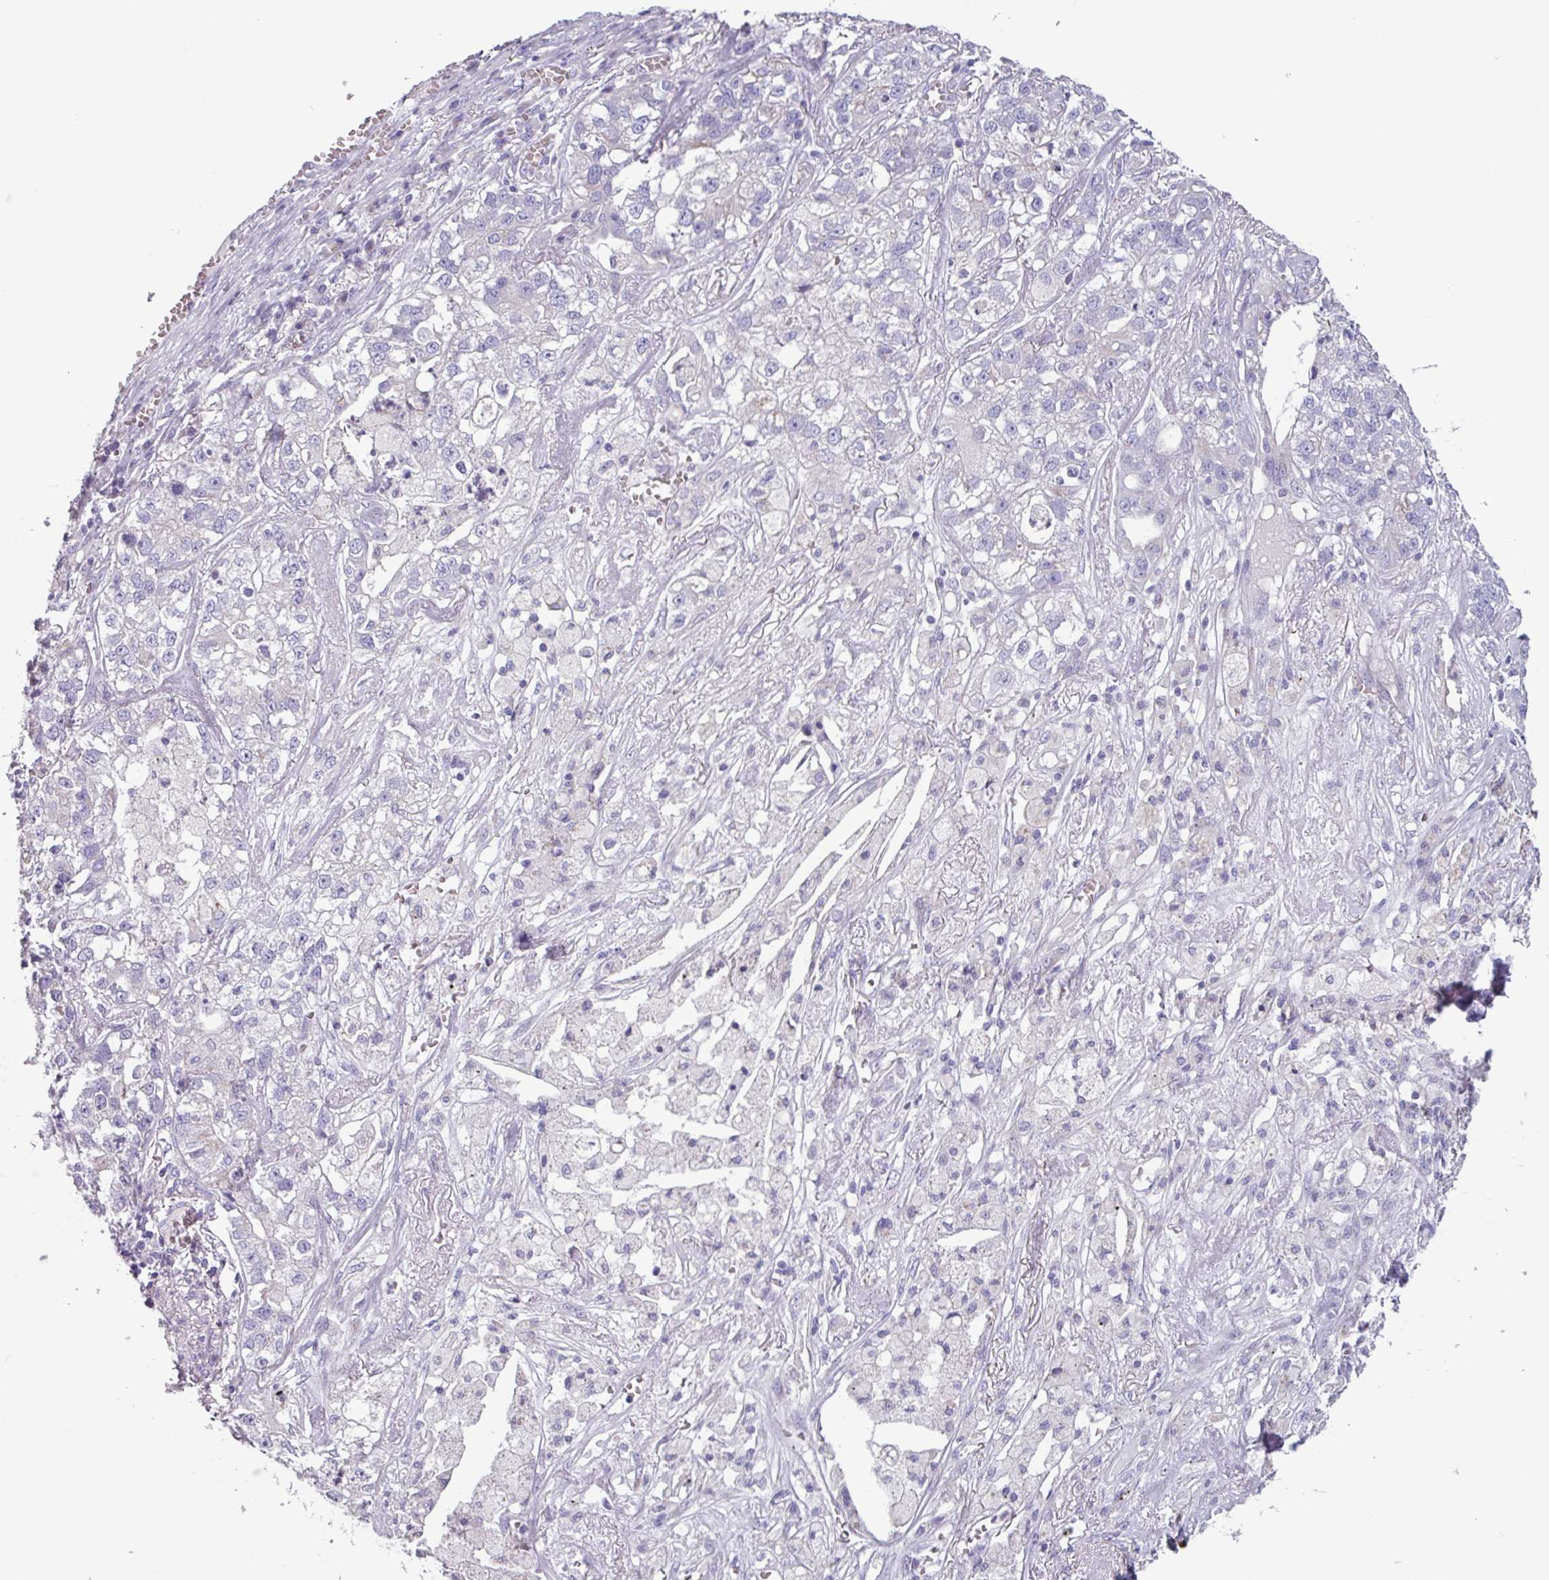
{"staining": {"intensity": "negative", "quantity": "none", "location": "none"}, "tissue": "lung cancer", "cell_type": "Tumor cells", "image_type": "cancer", "snomed": [{"axis": "morphology", "description": "Adenocarcinoma, NOS"}, {"axis": "topography", "description": "Lung"}], "caption": "High power microscopy micrograph of an IHC histopathology image of lung cancer, revealing no significant positivity in tumor cells. (Brightfield microscopy of DAB immunohistochemistry (IHC) at high magnification).", "gene": "ADGRE1", "patient": {"sex": "male", "age": 49}}